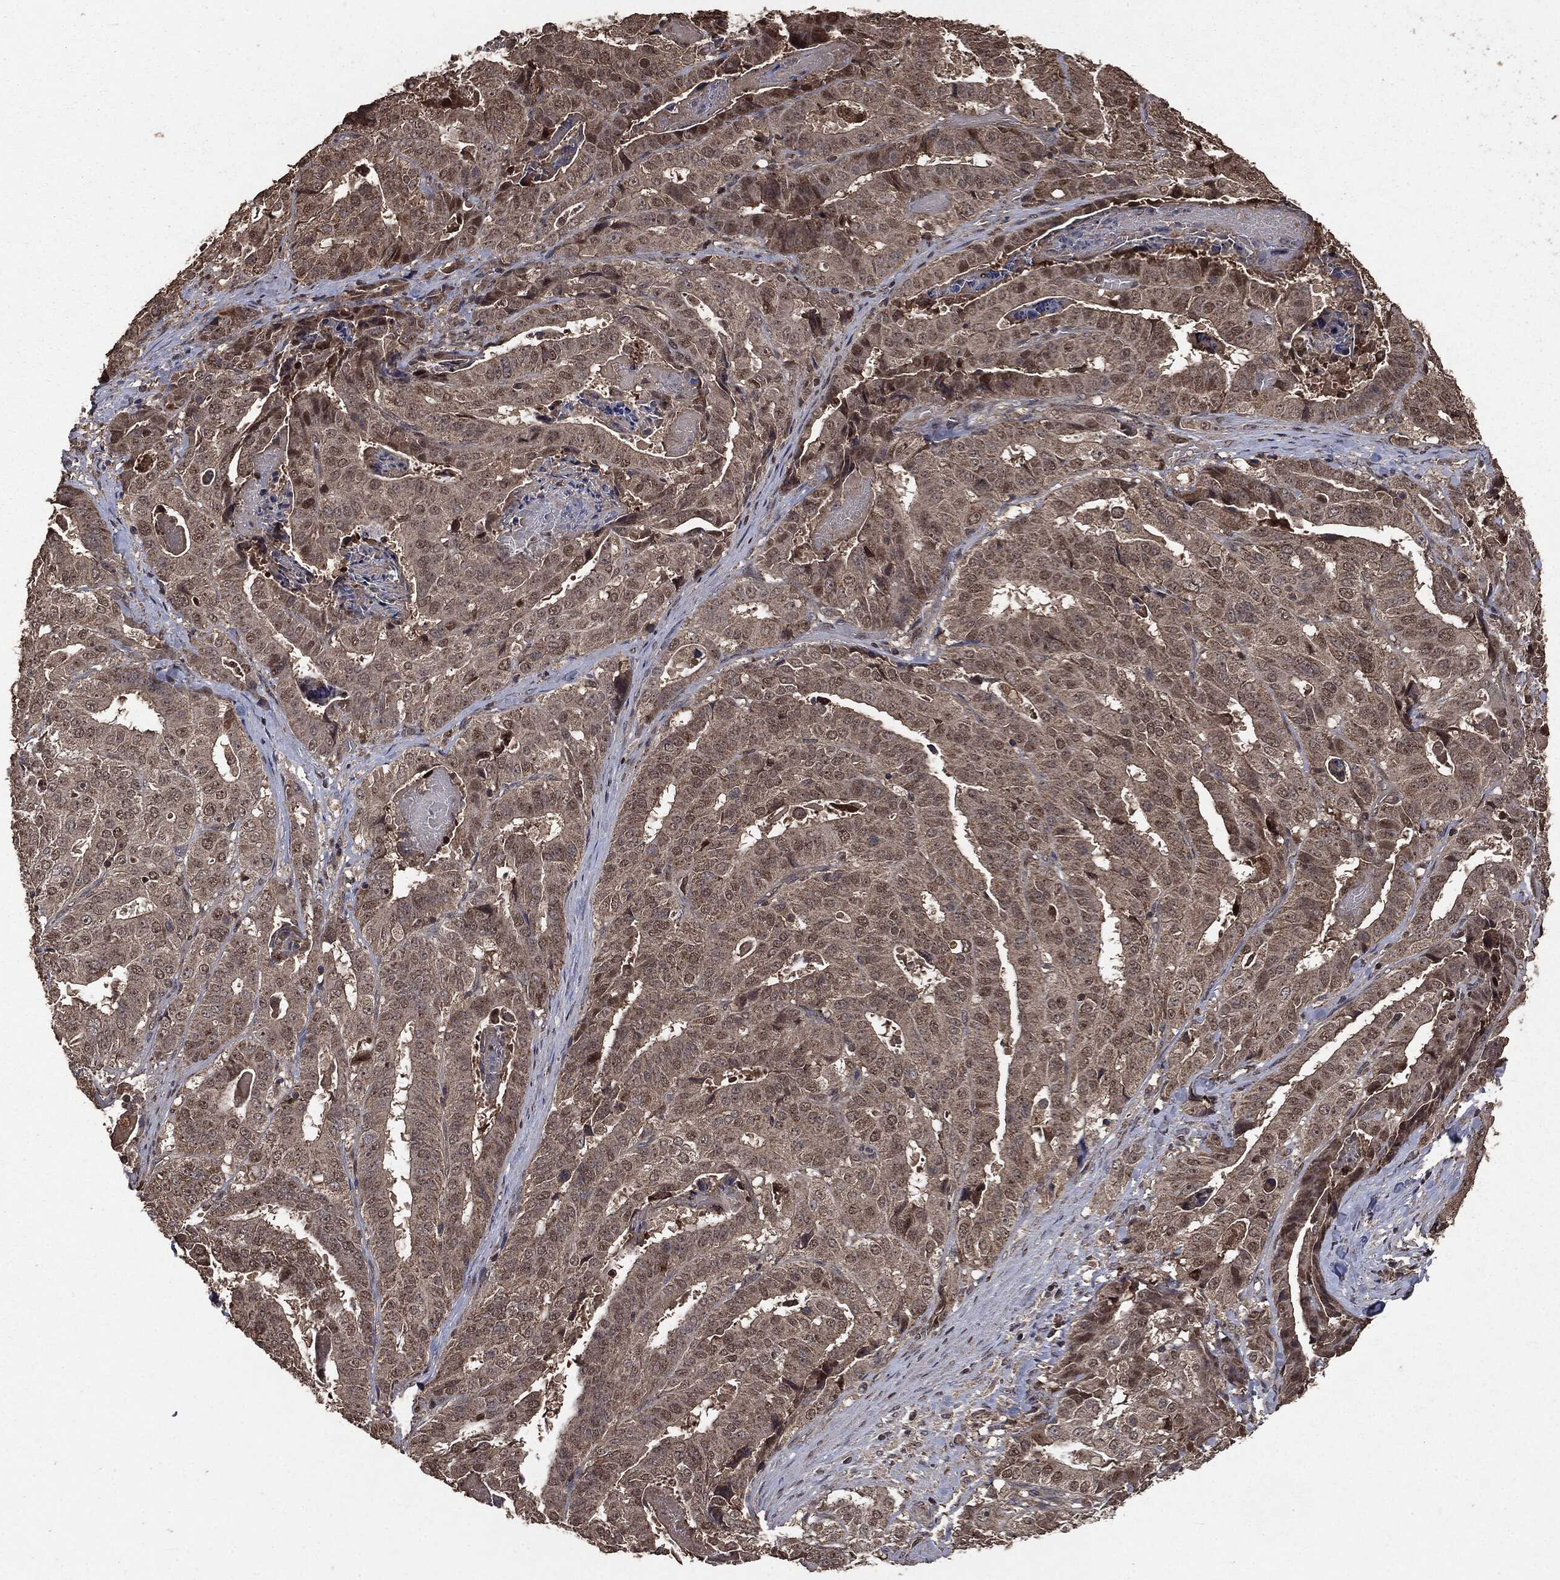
{"staining": {"intensity": "strong", "quantity": "<25%", "location": "nuclear"}, "tissue": "stomach cancer", "cell_type": "Tumor cells", "image_type": "cancer", "snomed": [{"axis": "morphology", "description": "Adenocarcinoma, NOS"}, {"axis": "topography", "description": "Stomach"}], "caption": "Immunohistochemical staining of stomach adenocarcinoma exhibits strong nuclear protein staining in approximately <25% of tumor cells.", "gene": "PPP6R2", "patient": {"sex": "male", "age": 48}}